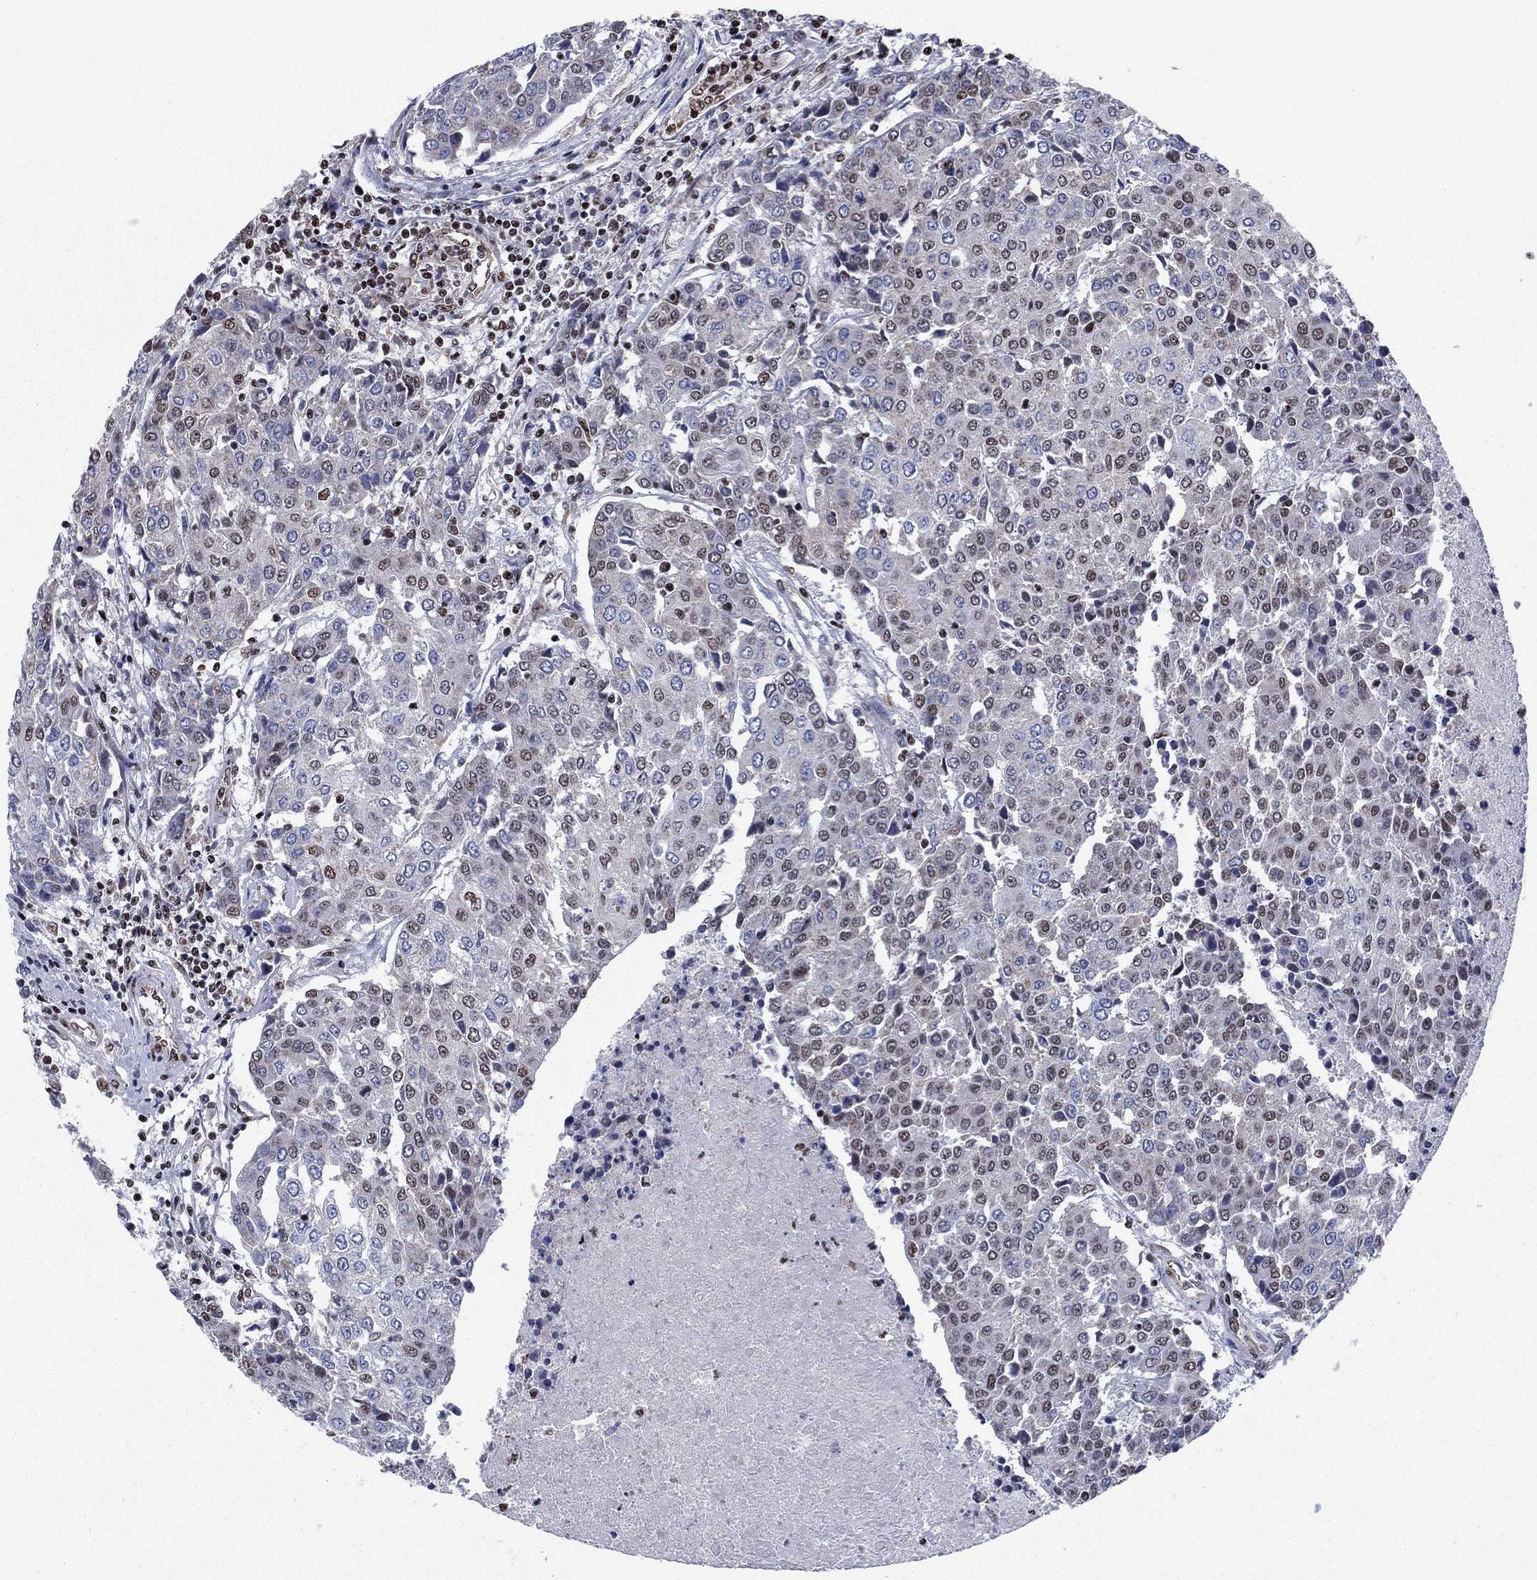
{"staining": {"intensity": "moderate", "quantity": "<25%", "location": "nuclear"}, "tissue": "urothelial cancer", "cell_type": "Tumor cells", "image_type": "cancer", "snomed": [{"axis": "morphology", "description": "Urothelial carcinoma, High grade"}, {"axis": "topography", "description": "Urinary bladder"}], "caption": "Approximately <25% of tumor cells in high-grade urothelial carcinoma display moderate nuclear protein positivity as visualized by brown immunohistochemical staining.", "gene": "N4BP2", "patient": {"sex": "female", "age": 85}}